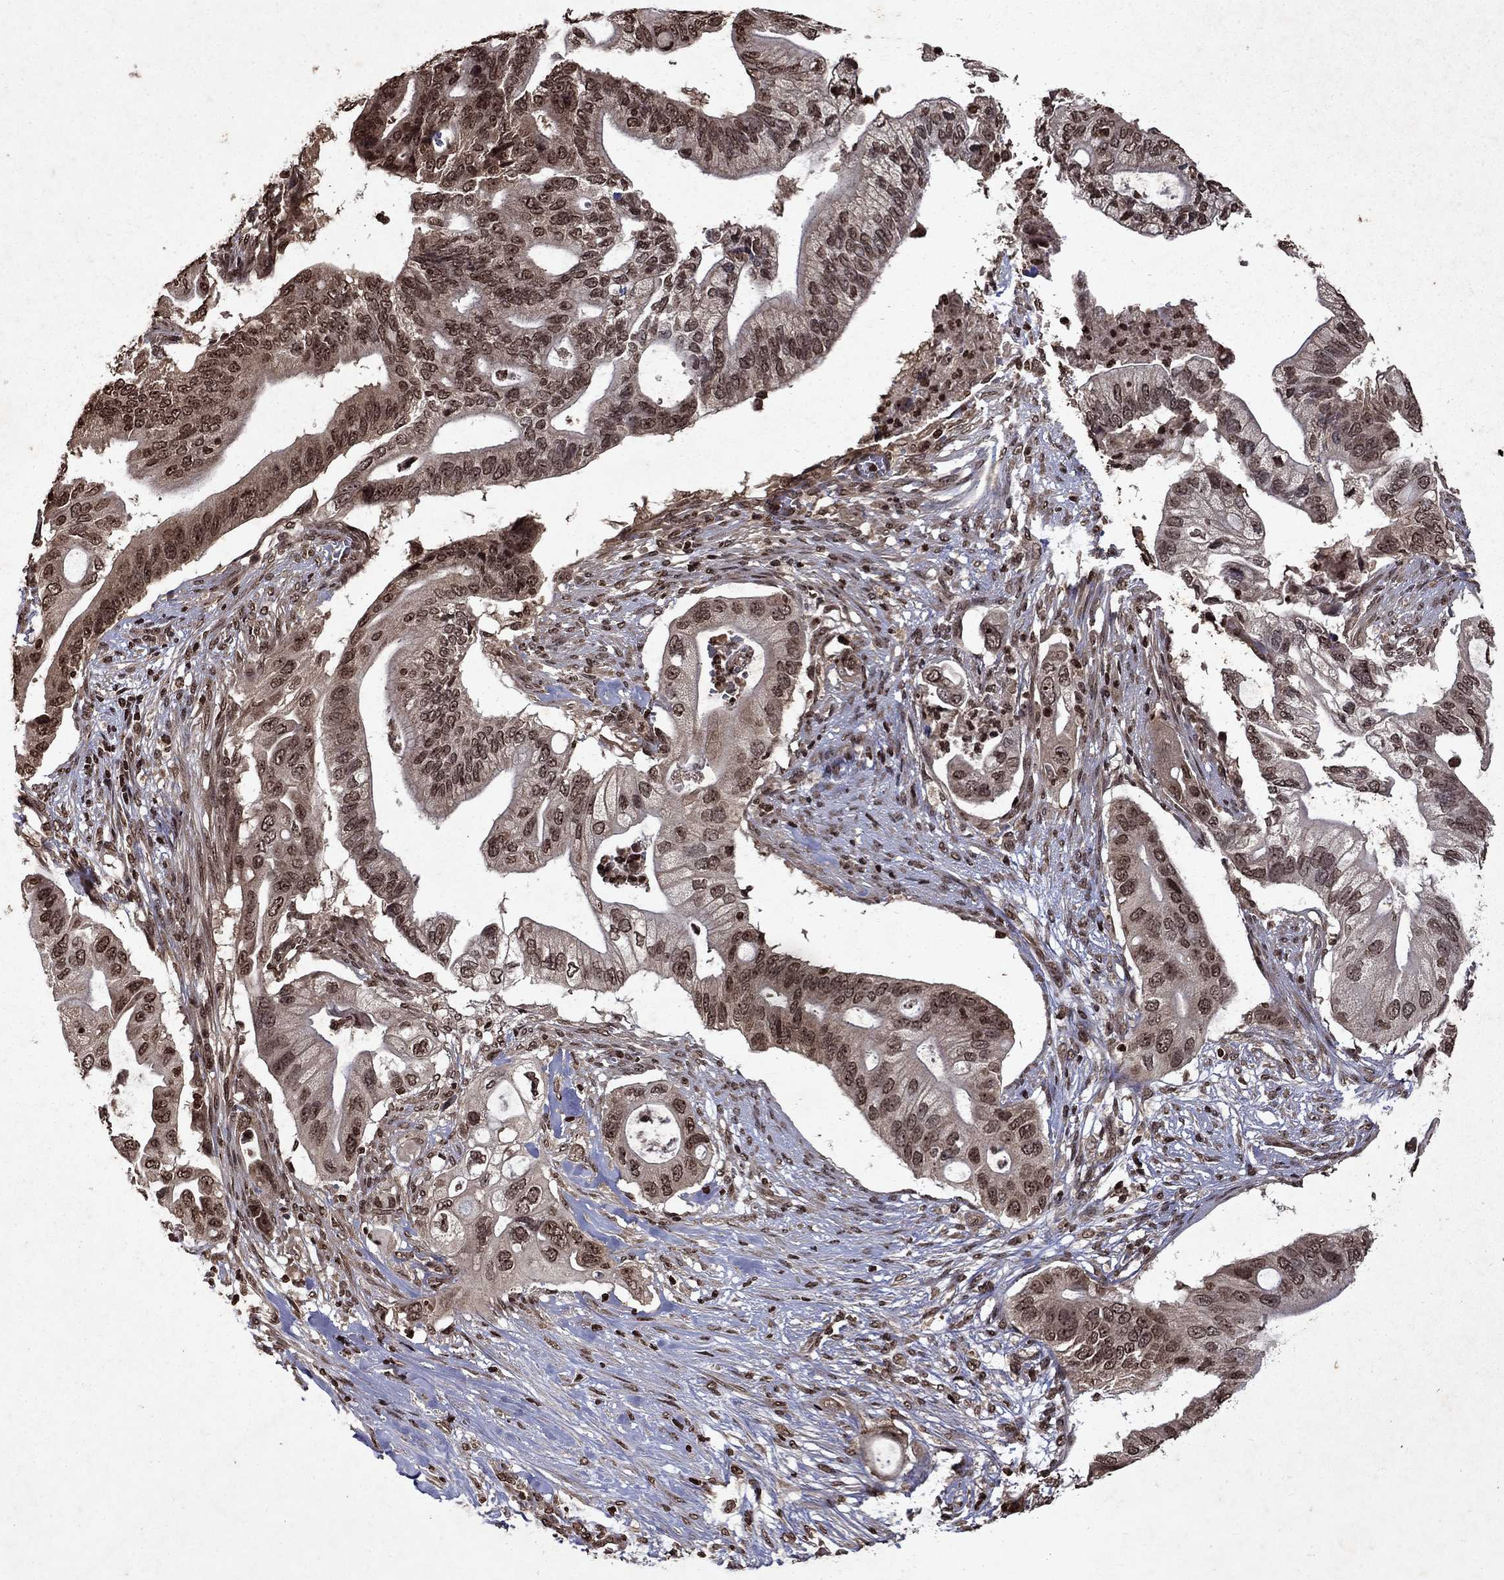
{"staining": {"intensity": "moderate", "quantity": "25%-75%", "location": "cytoplasmic/membranous,nuclear"}, "tissue": "pancreatic cancer", "cell_type": "Tumor cells", "image_type": "cancer", "snomed": [{"axis": "morphology", "description": "Adenocarcinoma, NOS"}, {"axis": "topography", "description": "Pancreas"}], "caption": "Moderate cytoplasmic/membranous and nuclear positivity is identified in about 25%-75% of tumor cells in pancreatic cancer.", "gene": "PIN4", "patient": {"sex": "female", "age": 72}}